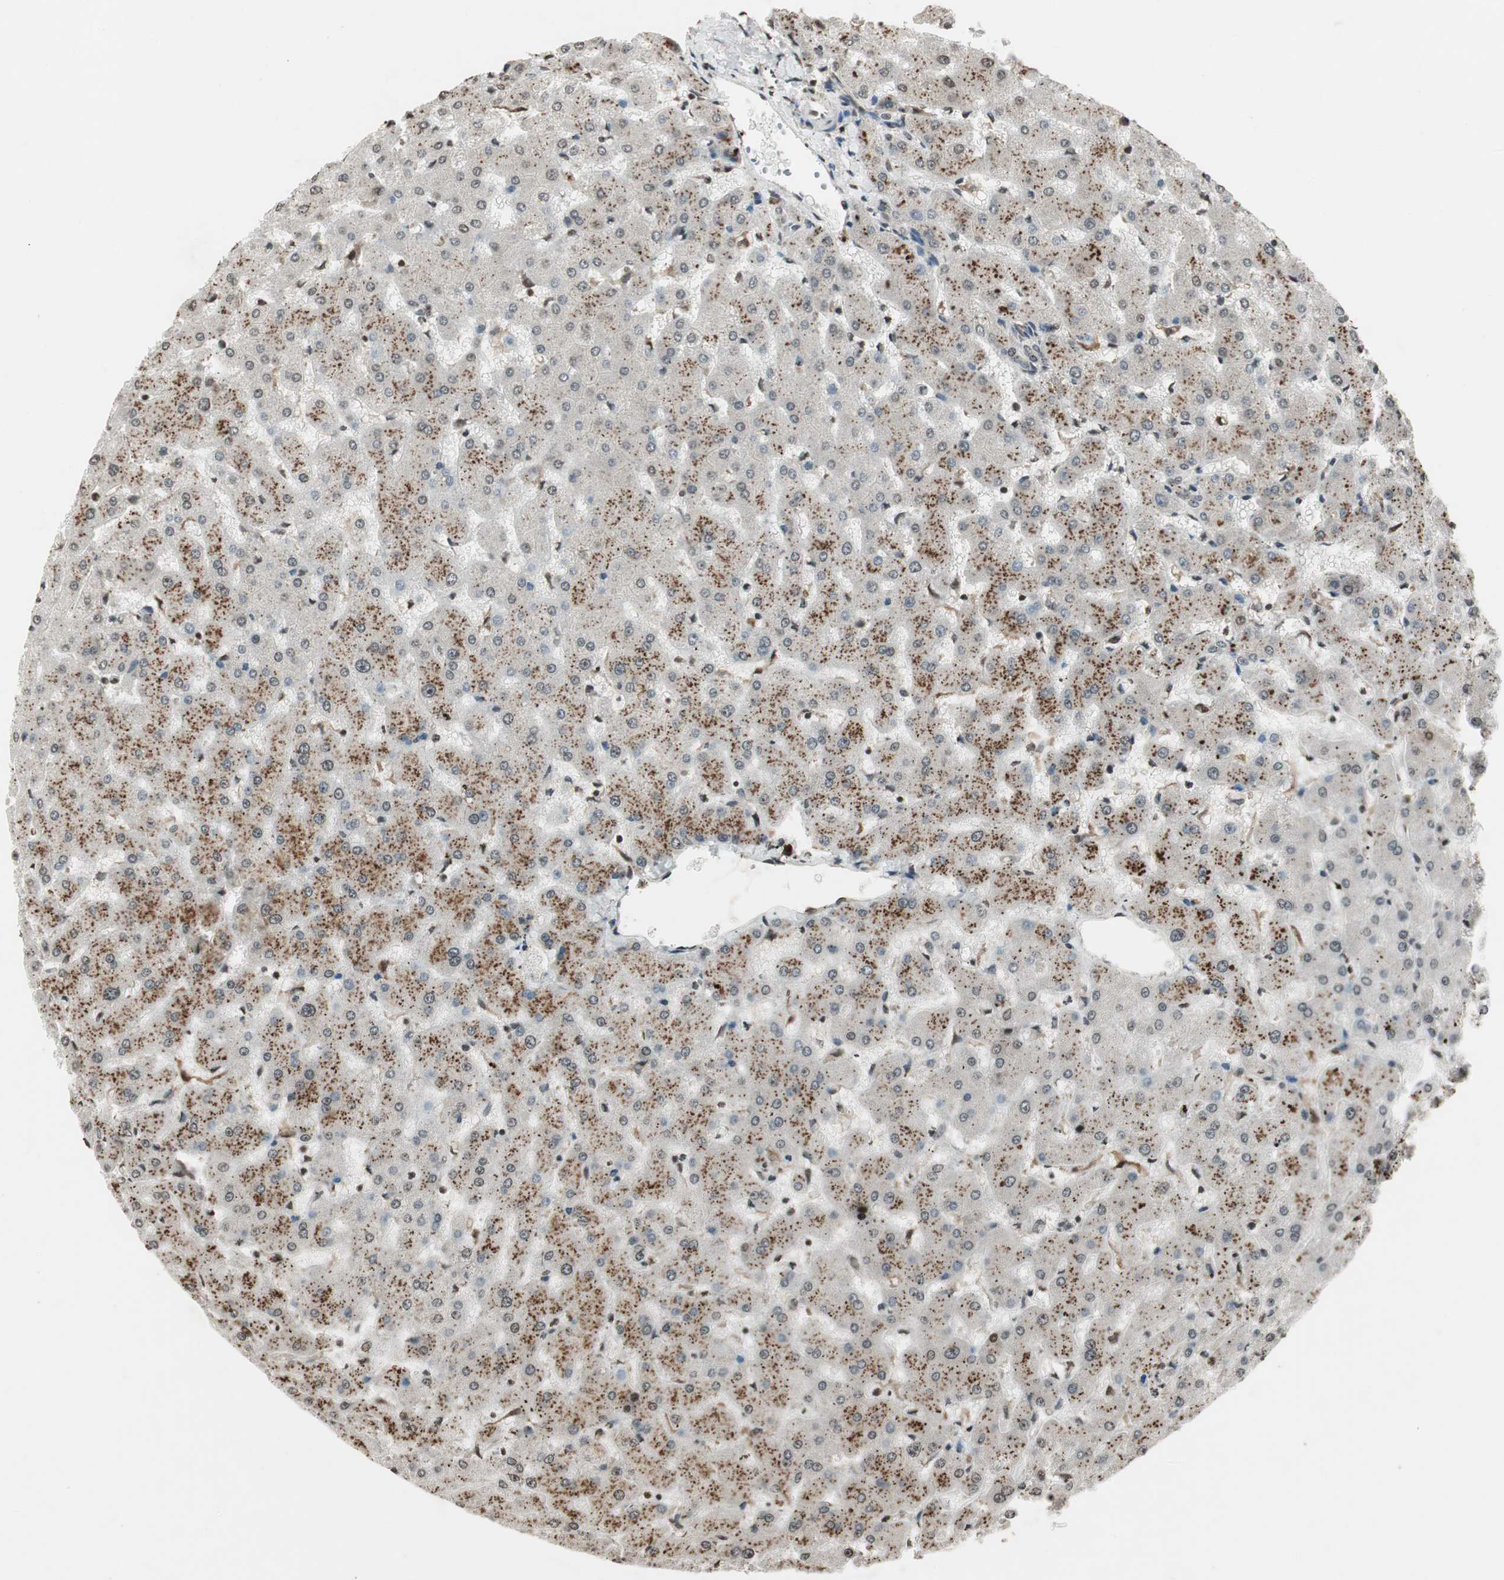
{"staining": {"intensity": "negative", "quantity": "none", "location": "none"}, "tissue": "liver", "cell_type": "Cholangiocytes", "image_type": "normal", "snomed": [{"axis": "morphology", "description": "Normal tissue, NOS"}, {"axis": "topography", "description": "Liver"}], "caption": "High magnification brightfield microscopy of unremarkable liver stained with DAB (3,3'-diaminobenzidine) (brown) and counterstained with hematoxylin (blue): cholangiocytes show no significant staining.", "gene": "PRKG1", "patient": {"sex": "female", "age": 63}}